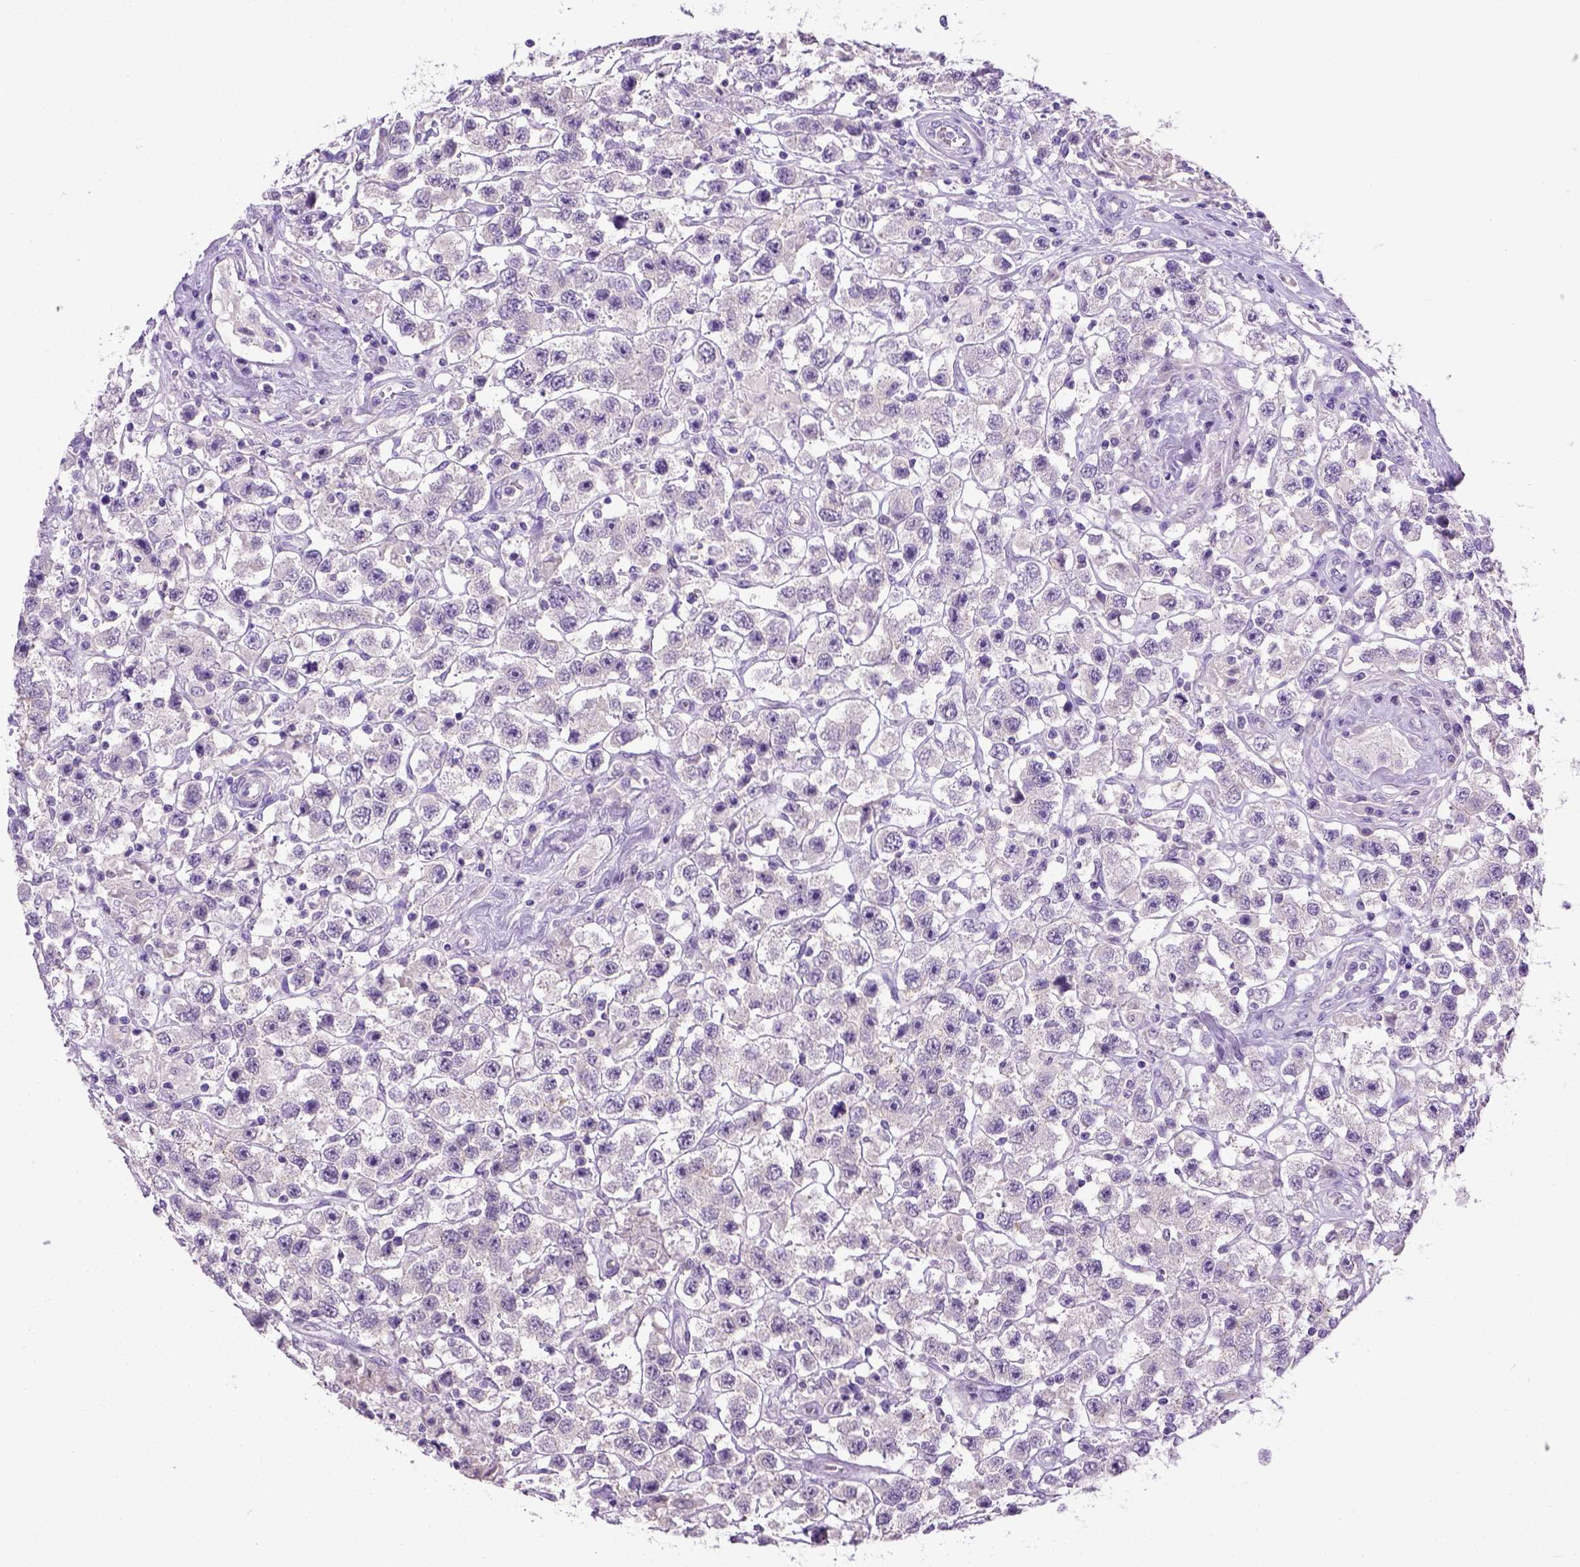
{"staining": {"intensity": "negative", "quantity": "none", "location": "none"}, "tissue": "testis cancer", "cell_type": "Tumor cells", "image_type": "cancer", "snomed": [{"axis": "morphology", "description": "Seminoma, NOS"}, {"axis": "topography", "description": "Testis"}], "caption": "Protein analysis of testis cancer (seminoma) shows no significant staining in tumor cells. (Stains: DAB immunohistochemistry (IHC) with hematoxylin counter stain, Microscopy: brightfield microscopy at high magnification).", "gene": "CDH1", "patient": {"sex": "male", "age": 45}}